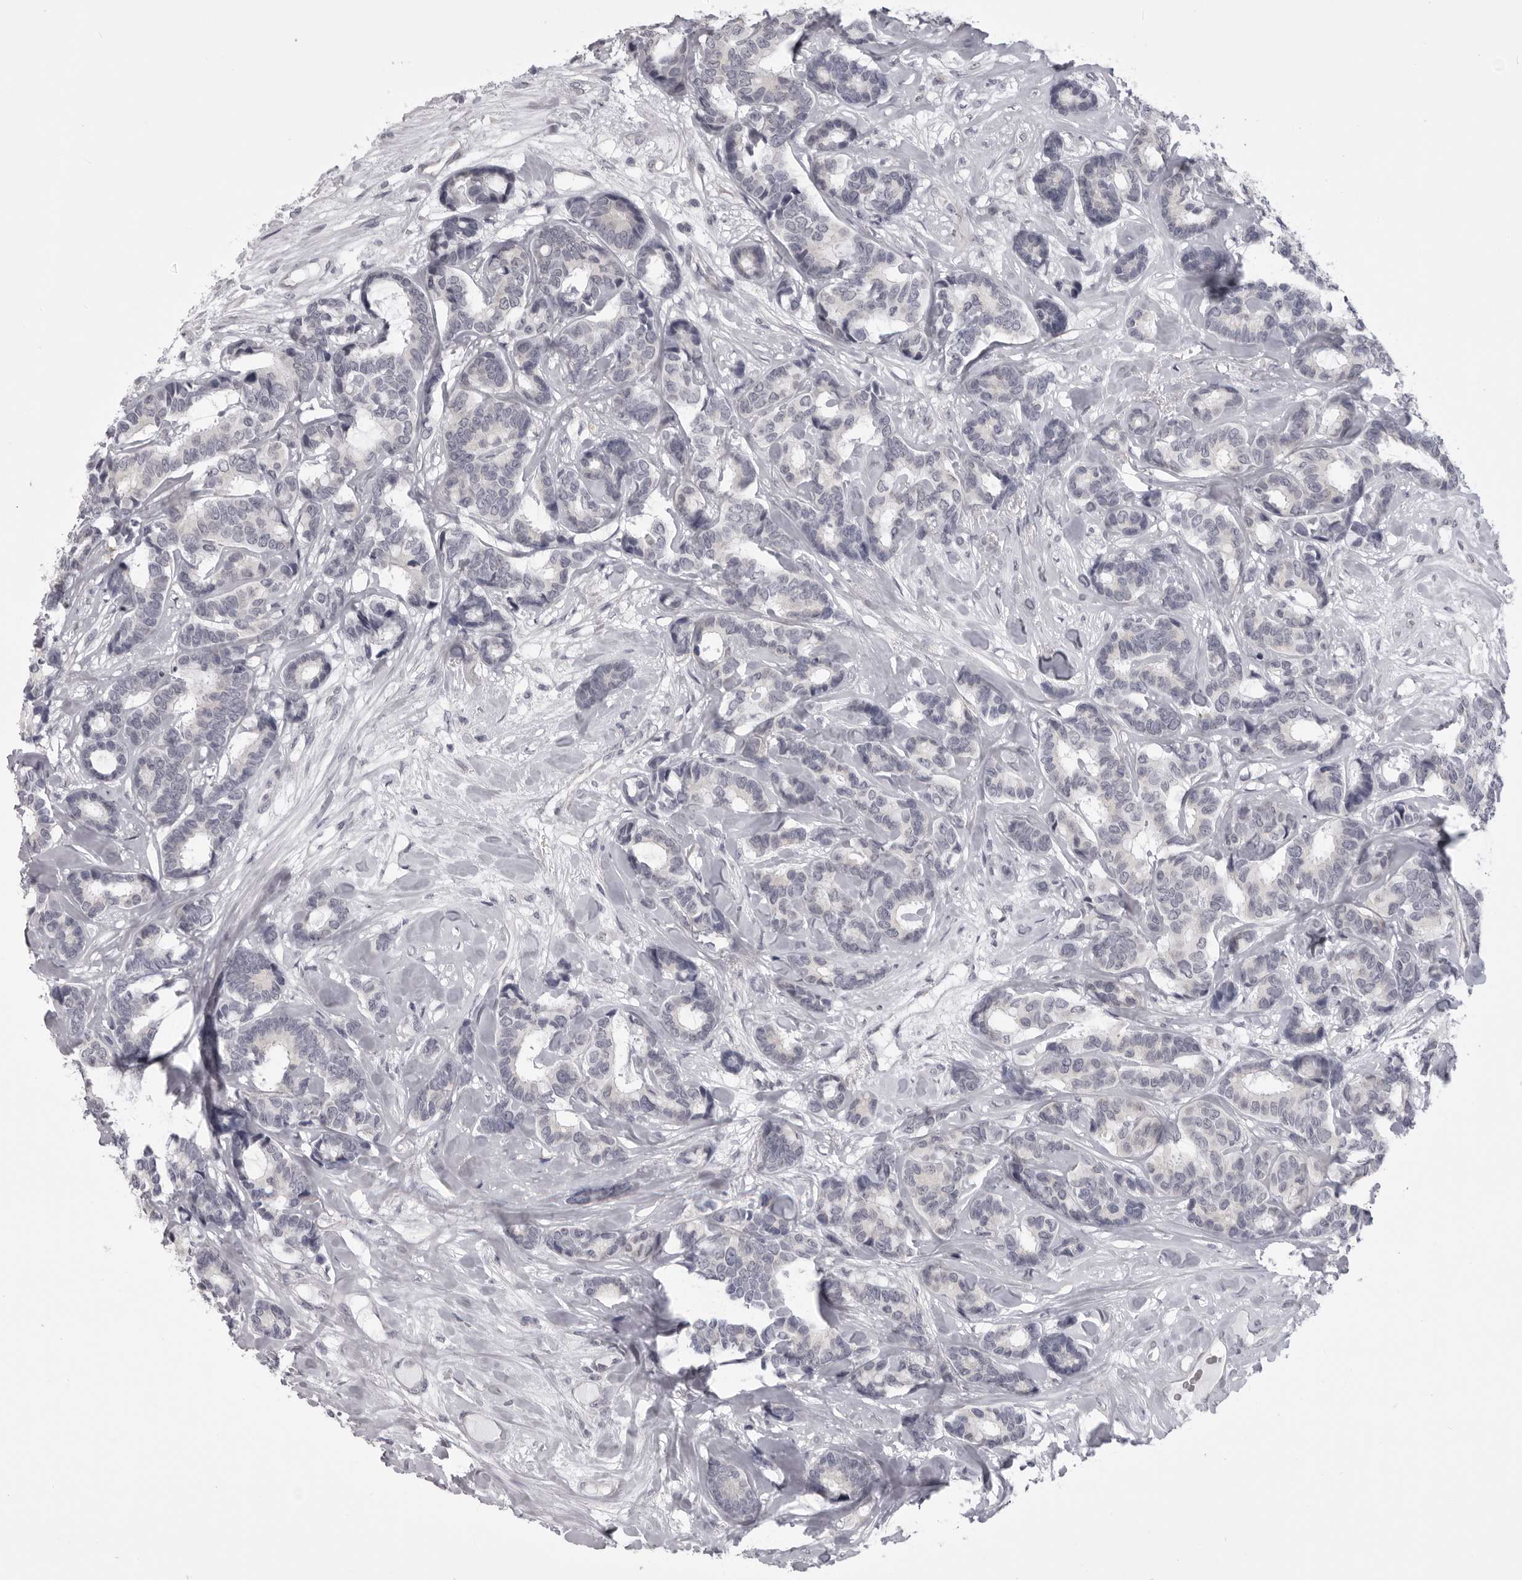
{"staining": {"intensity": "negative", "quantity": "none", "location": "none"}, "tissue": "breast cancer", "cell_type": "Tumor cells", "image_type": "cancer", "snomed": [{"axis": "morphology", "description": "Duct carcinoma"}, {"axis": "topography", "description": "Breast"}], "caption": "High power microscopy histopathology image of an IHC micrograph of breast cancer (intraductal carcinoma), revealing no significant expression in tumor cells.", "gene": "EPHA10", "patient": {"sex": "female", "age": 87}}